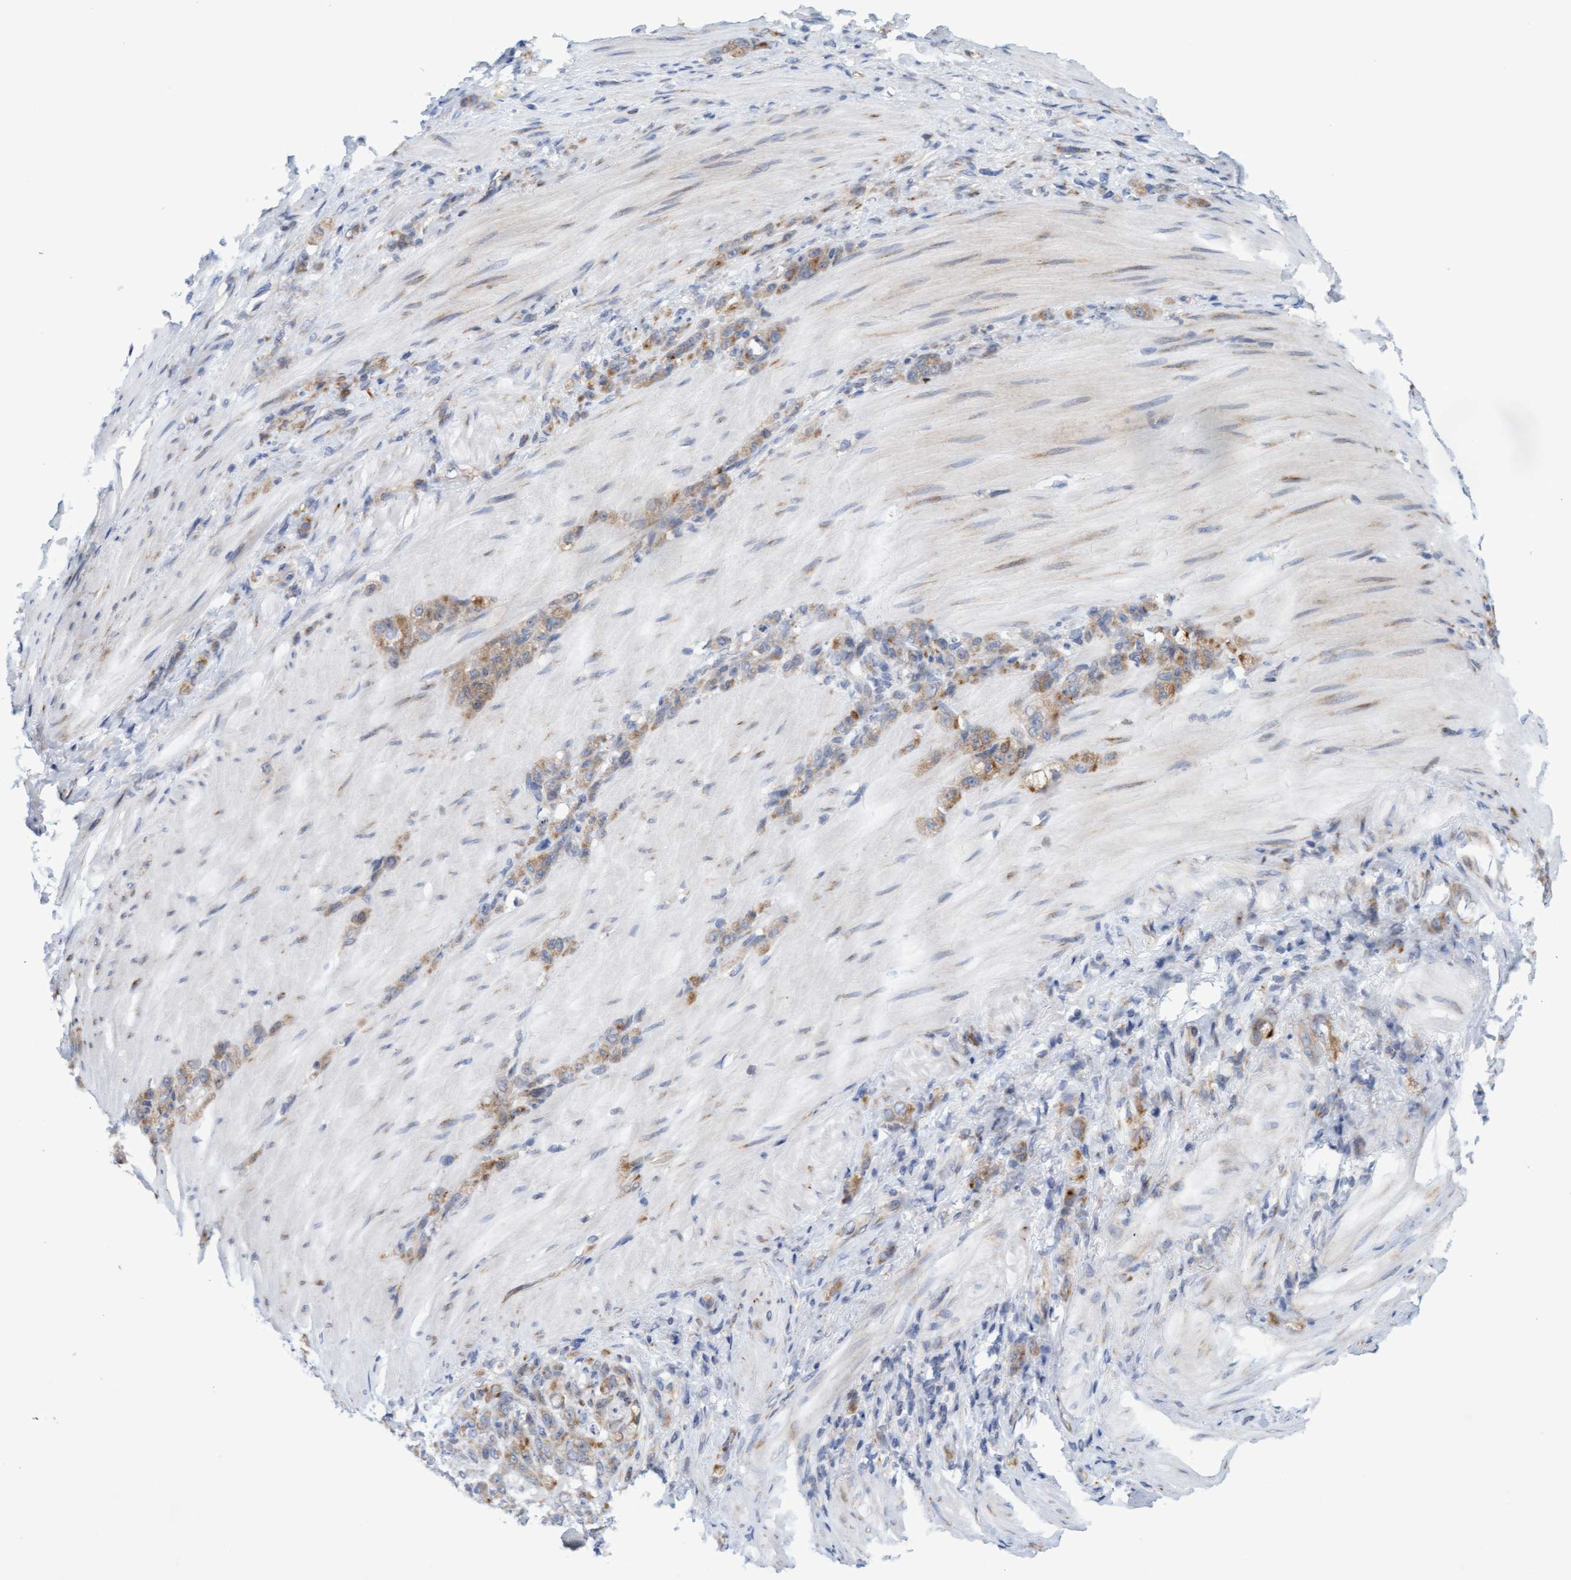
{"staining": {"intensity": "weak", "quantity": ">75%", "location": "cytoplasmic/membranous"}, "tissue": "stomach cancer", "cell_type": "Tumor cells", "image_type": "cancer", "snomed": [{"axis": "morphology", "description": "Normal tissue, NOS"}, {"axis": "morphology", "description": "Adenocarcinoma, NOS"}, {"axis": "topography", "description": "Stomach"}], "caption": "This photomicrograph demonstrates stomach cancer (adenocarcinoma) stained with IHC to label a protein in brown. The cytoplasmic/membranous of tumor cells show weak positivity for the protein. Nuclei are counter-stained blue.", "gene": "SLC28A3", "patient": {"sex": "male", "age": 82}}